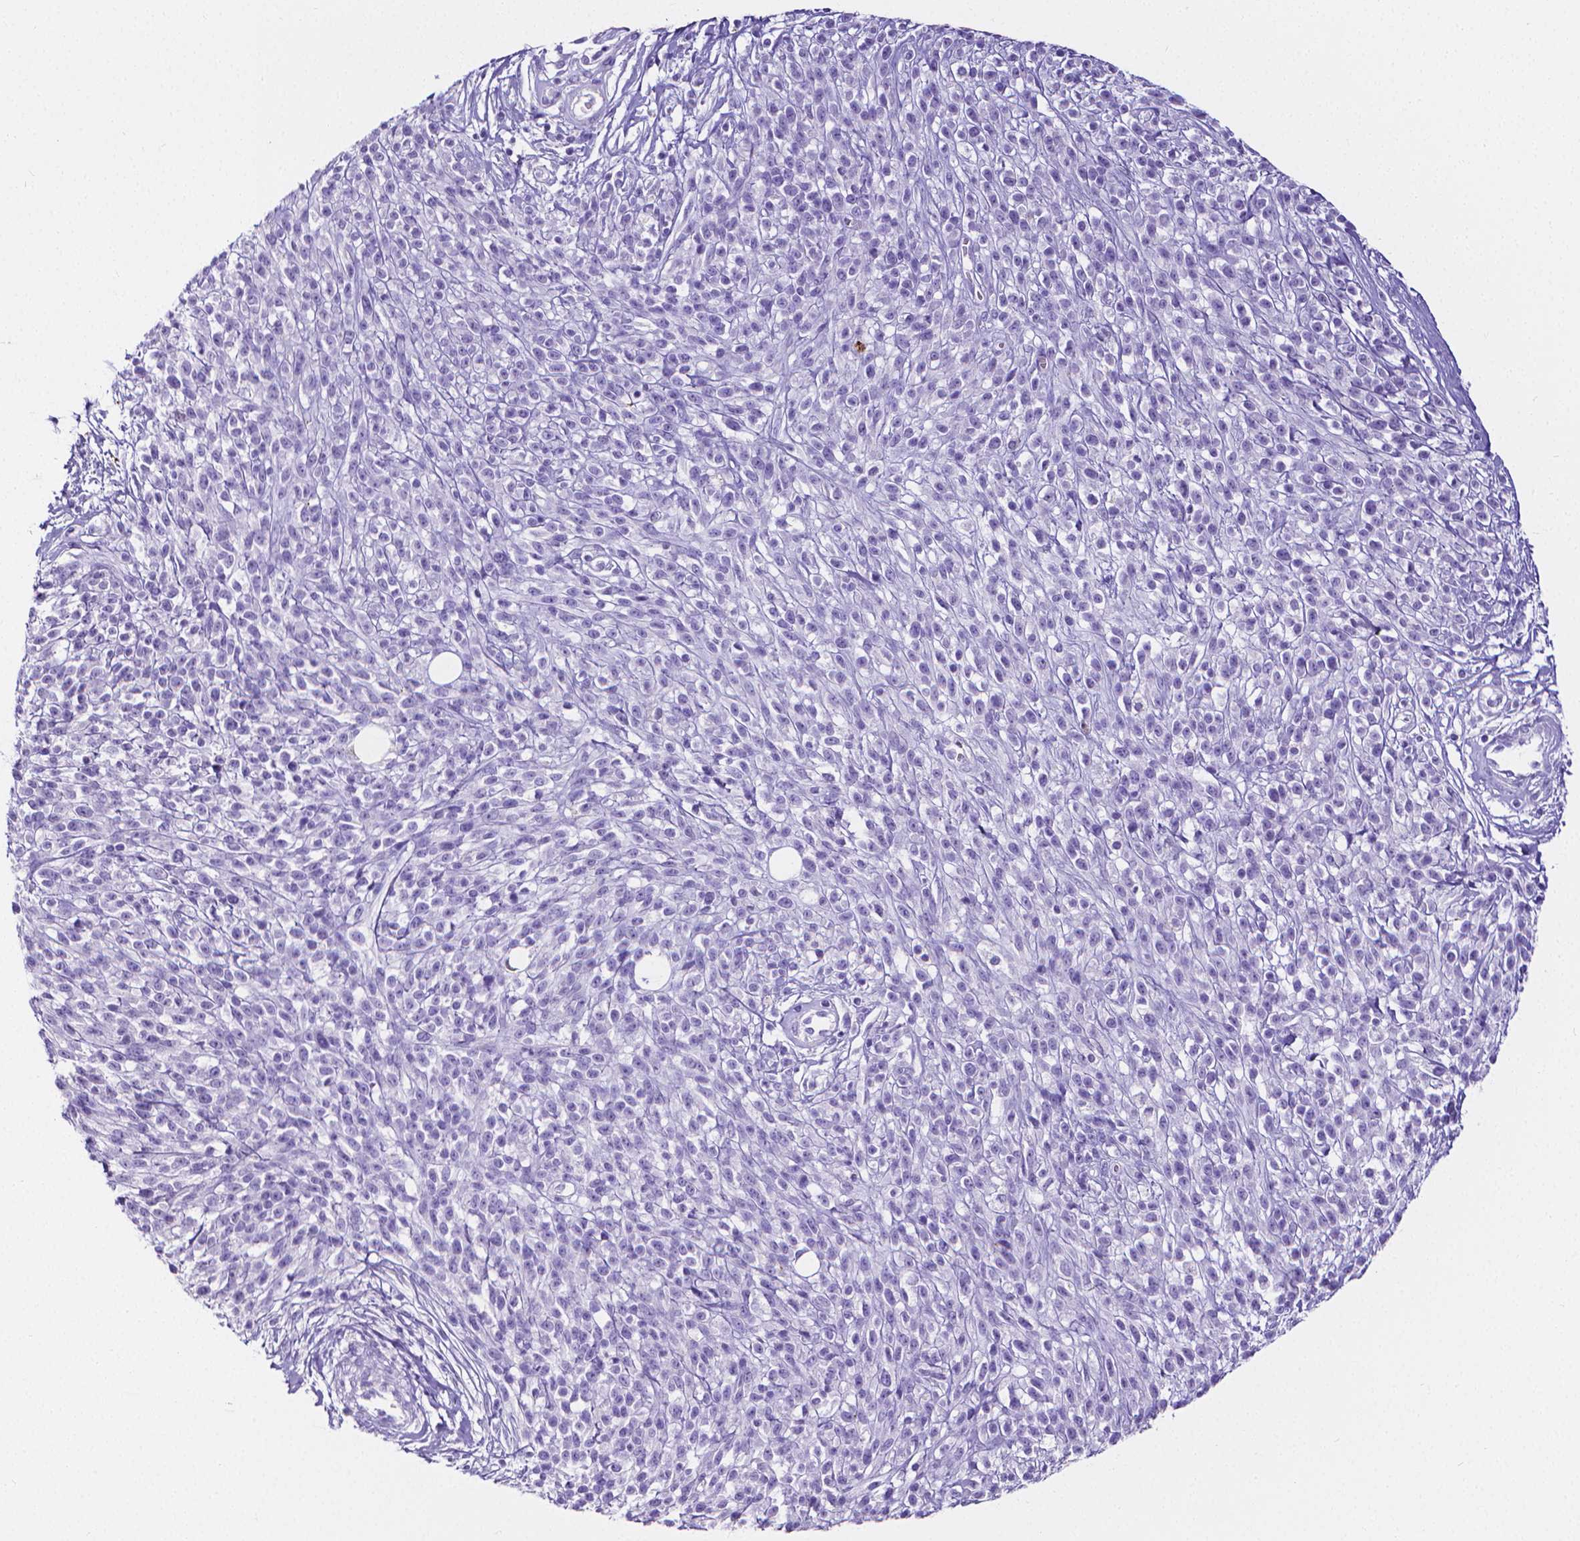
{"staining": {"intensity": "negative", "quantity": "none", "location": "none"}, "tissue": "melanoma", "cell_type": "Tumor cells", "image_type": "cancer", "snomed": [{"axis": "morphology", "description": "Malignant melanoma, NOS"}, {"axis": "topography", "description": "Skin"}, {"axis": "topography", "description": "Skin of trunk"}], "caption": "This is an immunohistochemistry (IHC) histopathology image of melanoma. There is no expression in tumor cells.", "gene": "MMP9", "patient": {"sex": "male", "age": 74}}